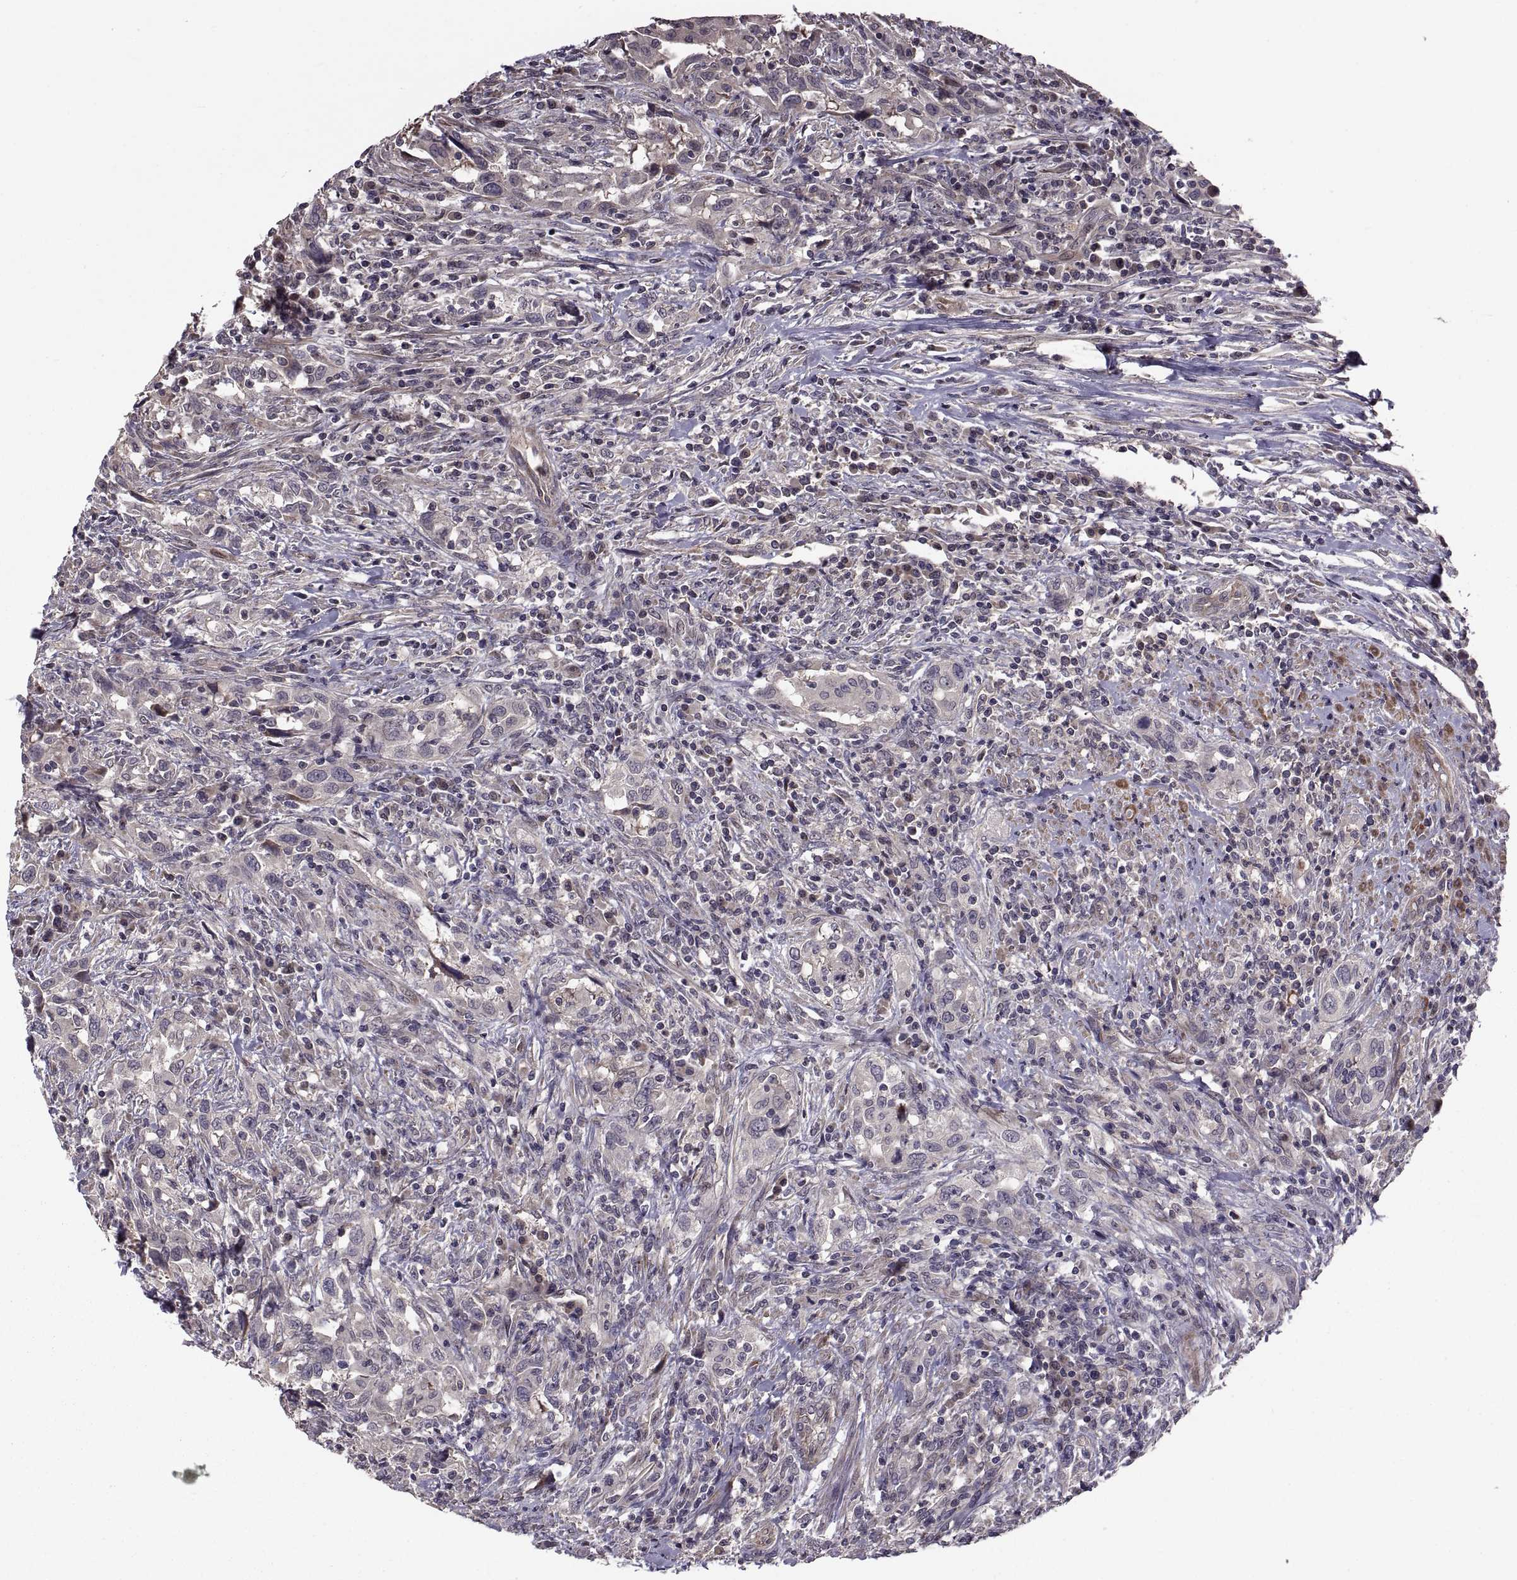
{"staining": {"intensity": "negative", "quantity": "none", "location": "none"}, "tissue": "urothelial cancer", "cell_type": "Tumor cells", "image_type": "cancer", "snomed": [{"axis": "morphology", "description": "Urothelial carcinoma, NOS"}, {"axis": "morphology", "description": "Urothelial carcinoma, High grade"}, {"axis": "topography", "description": "Urinary bladder"}], "caption": "High power microscopy histopathology image of an immunohistochemistry micrograph of transitional cell carcinoma, revealing no significant expression in tumor cells. (DAB (3,3'-diaminobenzidine) immunohistochemistry, high magnification).", "gene": "PMM2", "patient": {"sex": "female", "age": 64}}